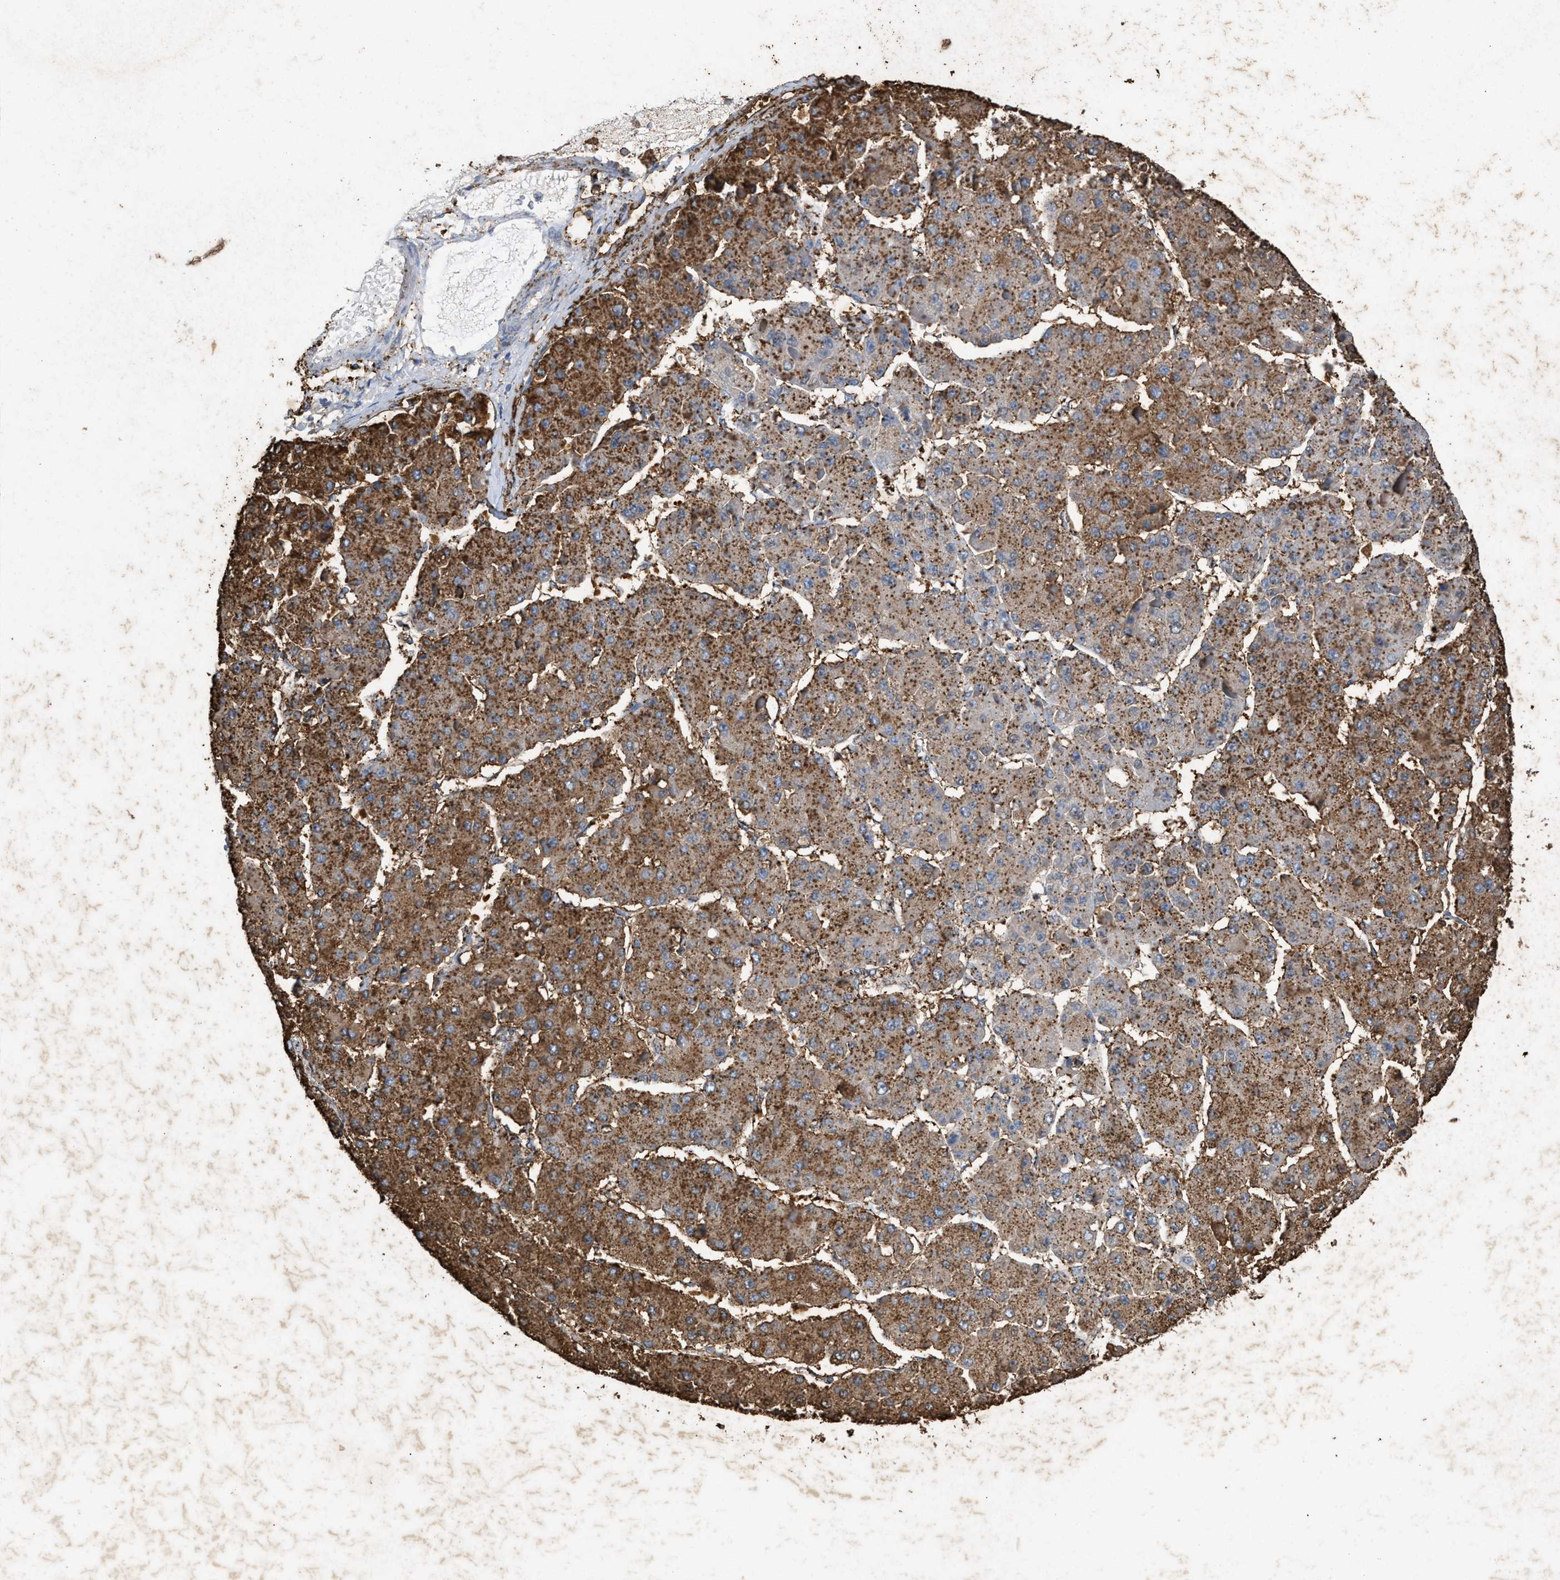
{"staining": {"intensity": "moderate", "quantity": ">75%", "location": "cytoplasmic/membranous"}, "tissue": "liver cancer", "cell_type": "Tumor cells", "image_type": "cancer", "snomed": [{"axis": "morphology", "description": "Carcinoma, Hepatocellular, NOS"}, {"axis": "topography", "description": "Liver"}], "caption": "Protein staining of hepatocellular carcinoma (liver) tissue shows moderate cytoplasmic/membranous positivity in about >75% of tumor cells.", "gene": "LTB4R2", "patient": {"sex": "female", "age": 73}}